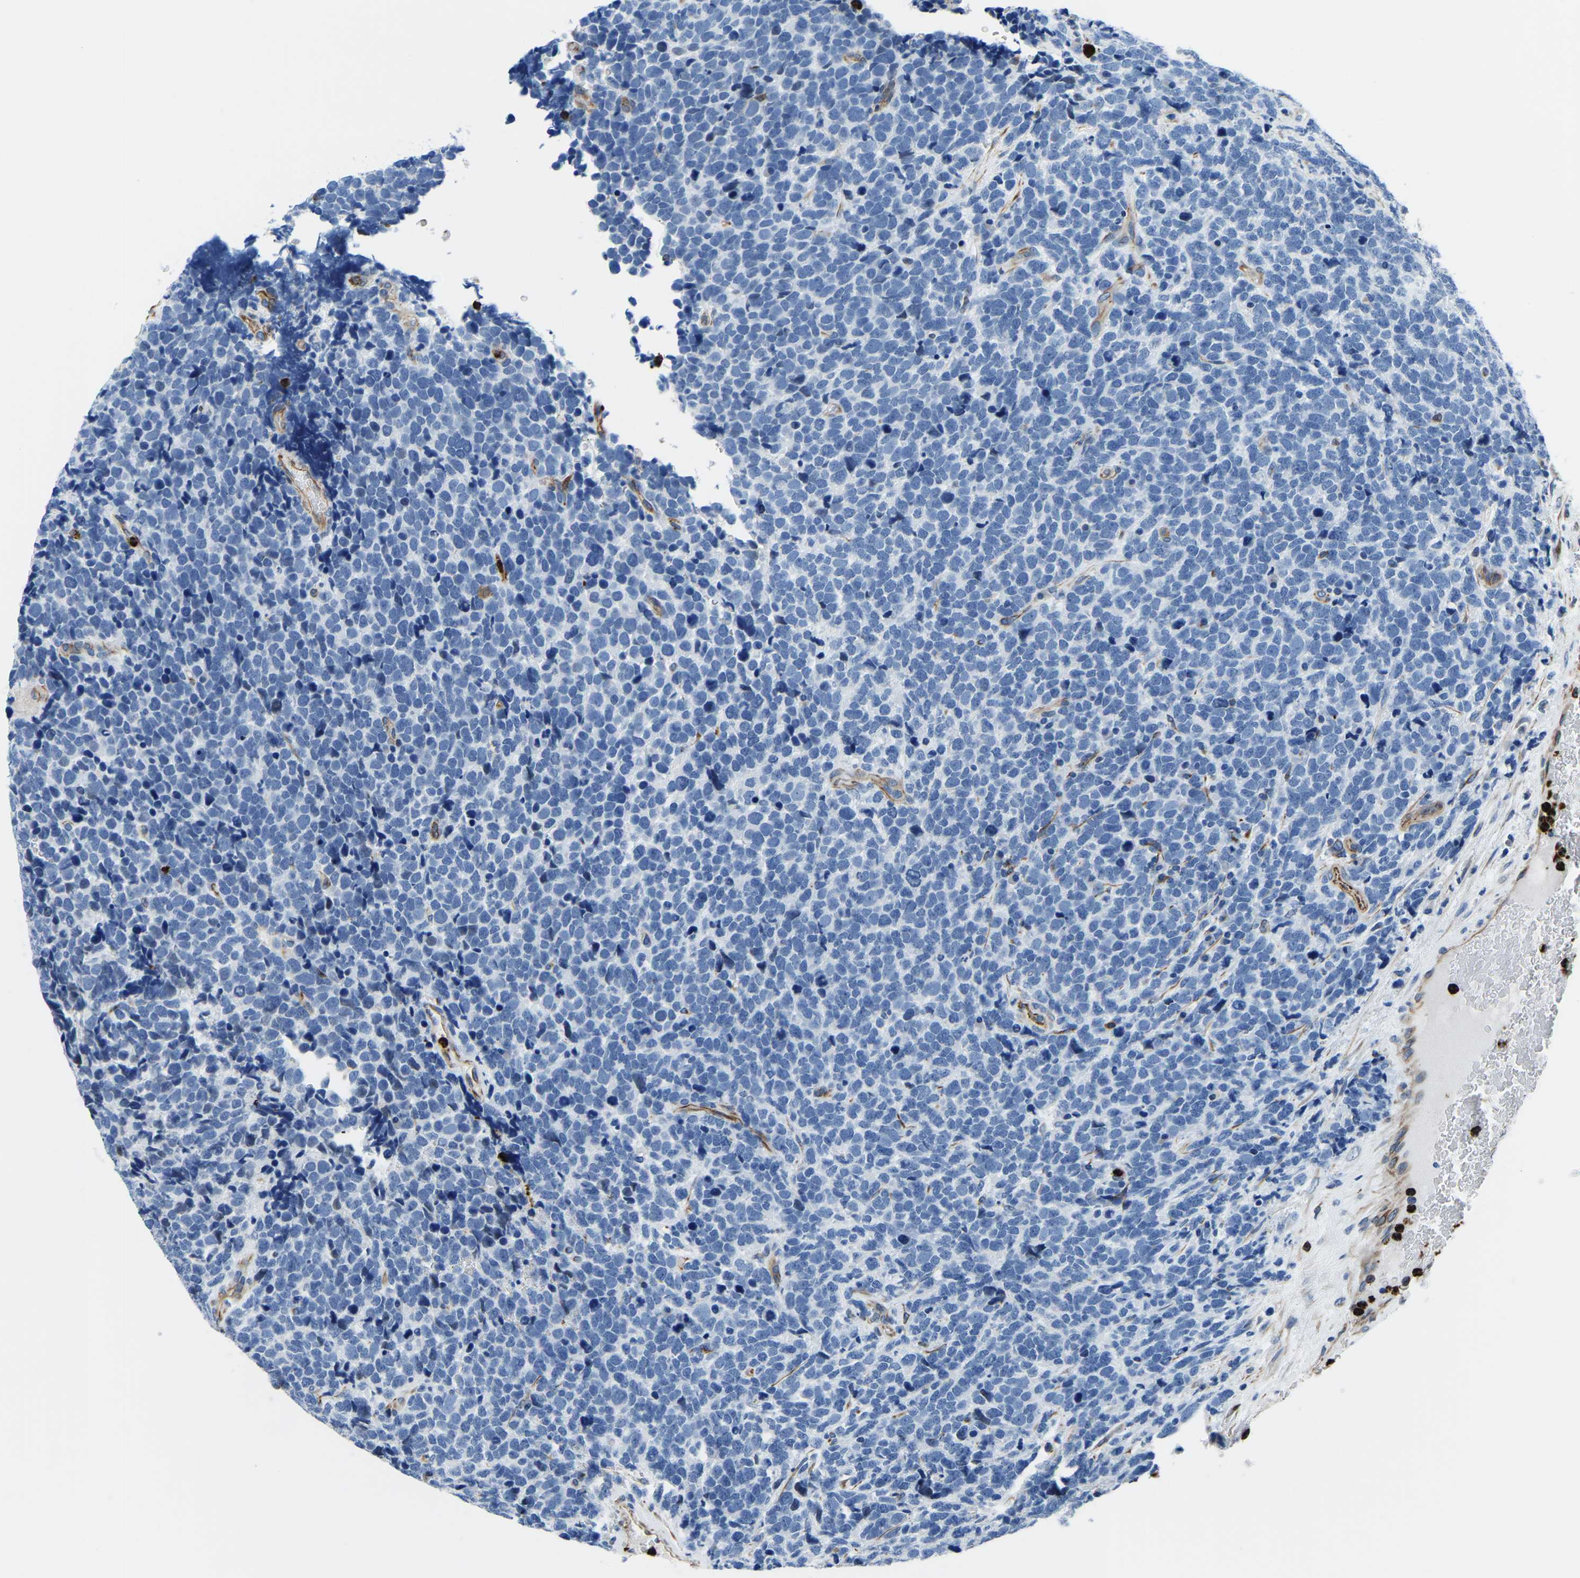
{"staining": {"intensity": "negative", "quantity": "none", "location": "none"}, "tissue": "urothelial cancer", "cell_type": "Tumor cells", "image_type": "cancer", "snomed": [{"axis": "morphology", "description": "Urothelial carcinoma, High grade"}, {"axis": "topography", "description": "Urinary bladder"}], "caption": "Urothelial cancer was stained to show a protein in brown. There is no significant positivity in tumor cells.", "gene": "MS4A3", "patient": {"sex": "female", "age": 82}}